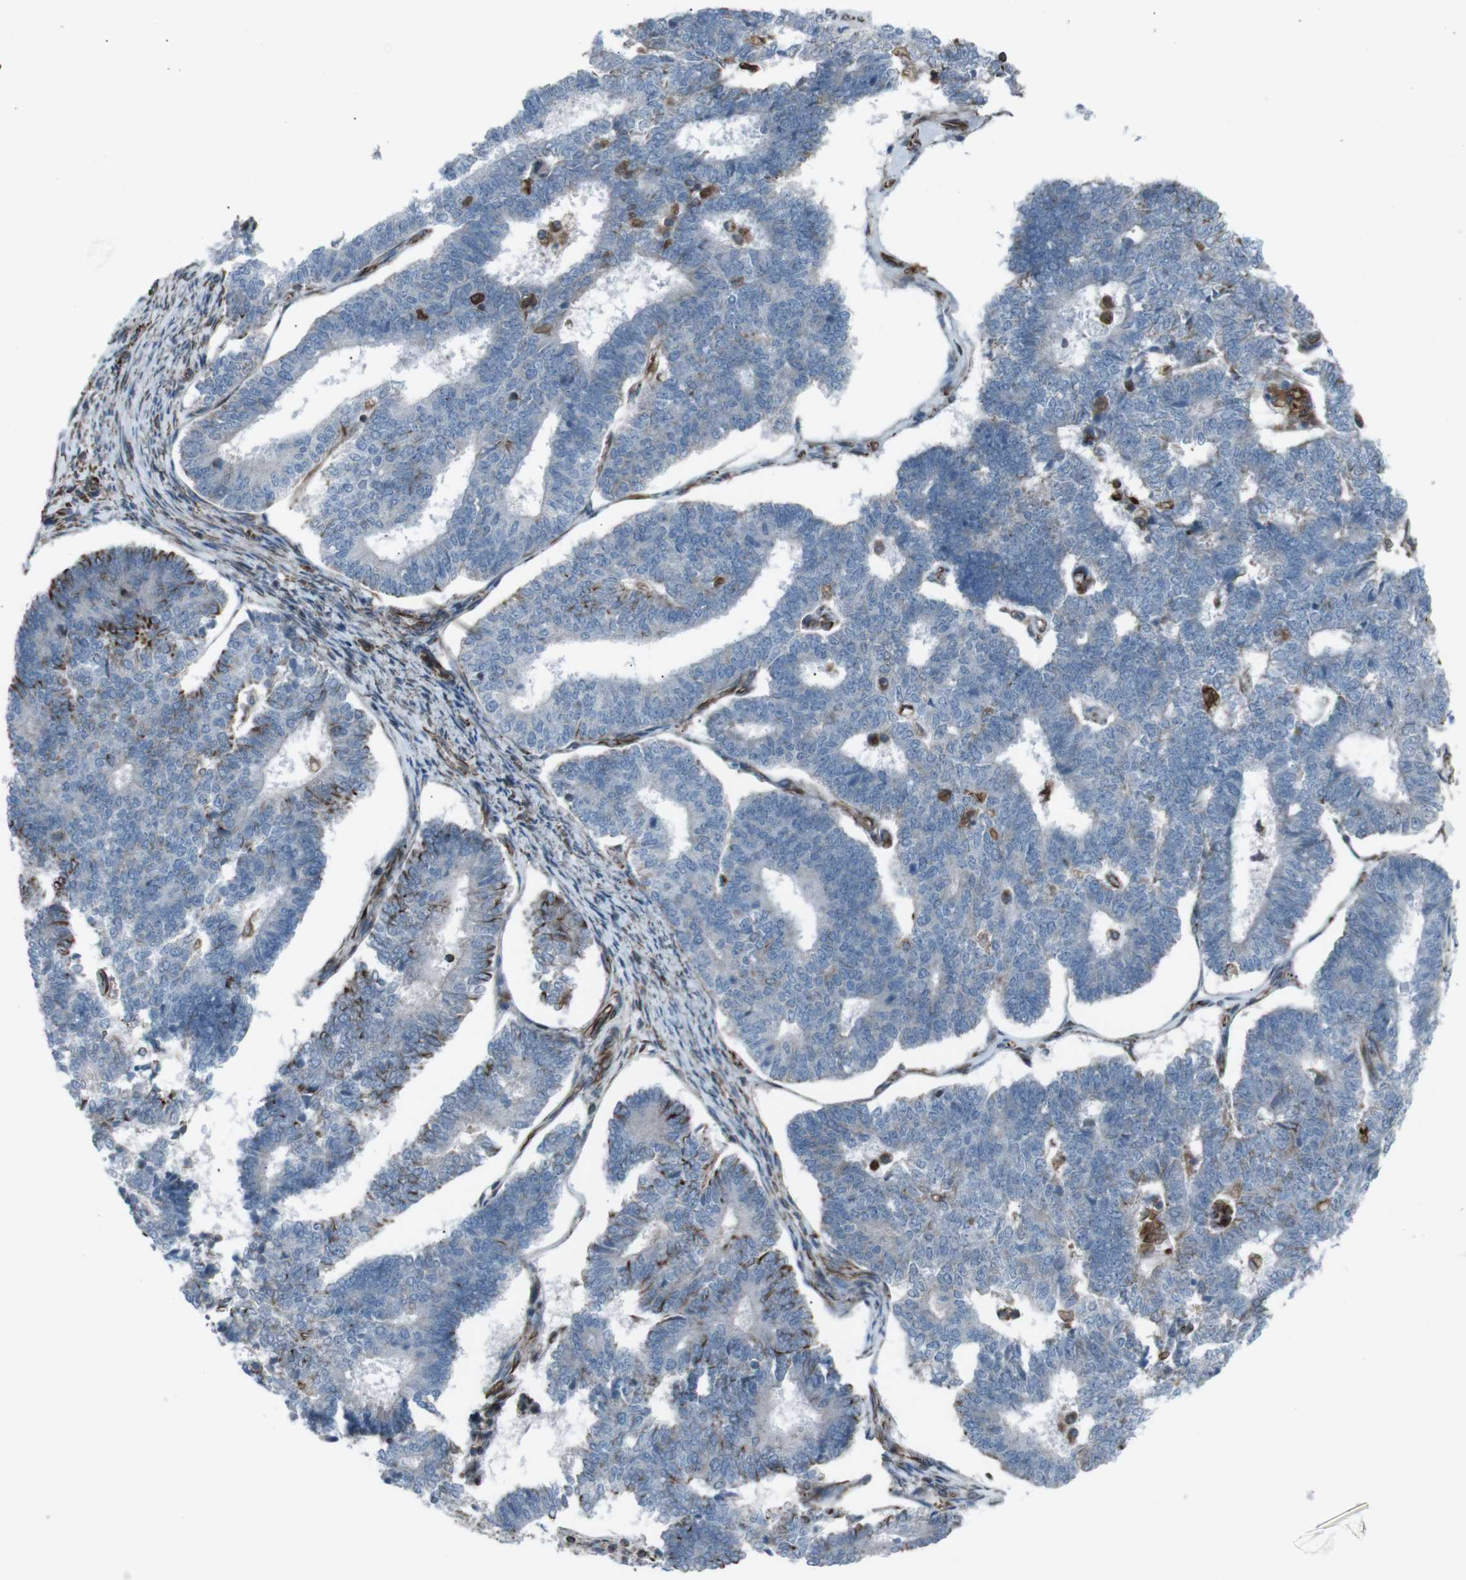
{"staining": {"intensity": "moderate", "quantity": "<25%", "location": "cytoplasmic/membranous"}, "tissue": "endometrial cancer", "cell_type": "Tumor cells", "image_type": "cancer", "snomed": [{"axis": "morphology", "description": "Adenocarcinoma, NOS"}, {"axis": "topography", "description": "Endometrium"}], "caption": "Immunohistochemistry (IHC) image of human adenocarcinoma (endometrial) stained for a protein (brown), which exhibits low levels of moderate cytoplasmic/membranous expression in about <25% of tumor cells.", "gene": "TMEM141", "patient": {"sex": "female", "age": 70}}